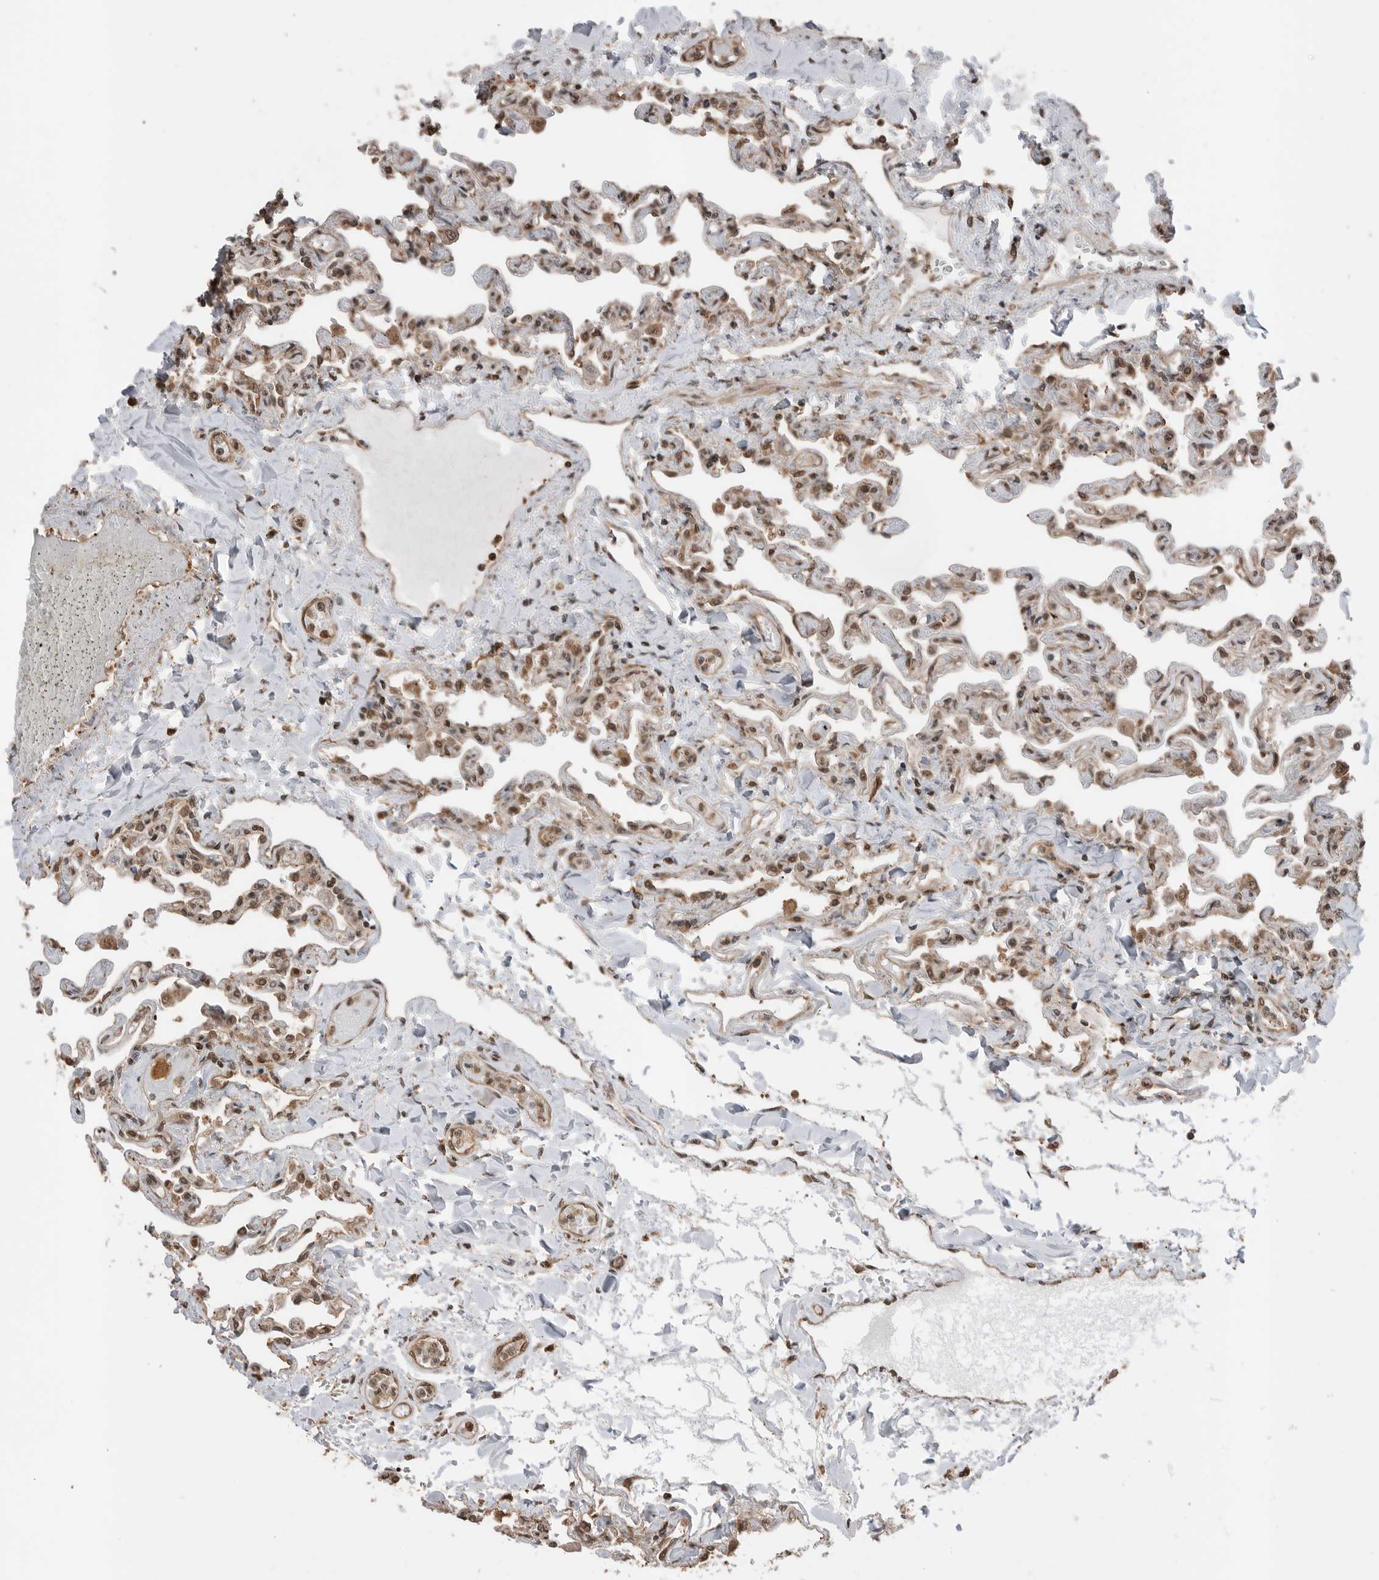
{"staining": {"intensity": "moderate", "quantity": "25%-75%", "location": "cytoplasmic/membranous"}, "tissue": "lung", "cell_type": "Alveolar cells", "image_type": "normal", "snomed": [{"axis": "morphology", "description": "Normal tissue, NOS"}, {"axis": "topography", "description": "Lung"}], "caption": "Moderate cytoplasmic/membranous protein positivity is present in about 25%-75% of alveolar cells in lung. (IHC, brightfield microscopy, high magnification).", "gene": "PEAK1", "patient": {"sex": "male", "age": 21}}